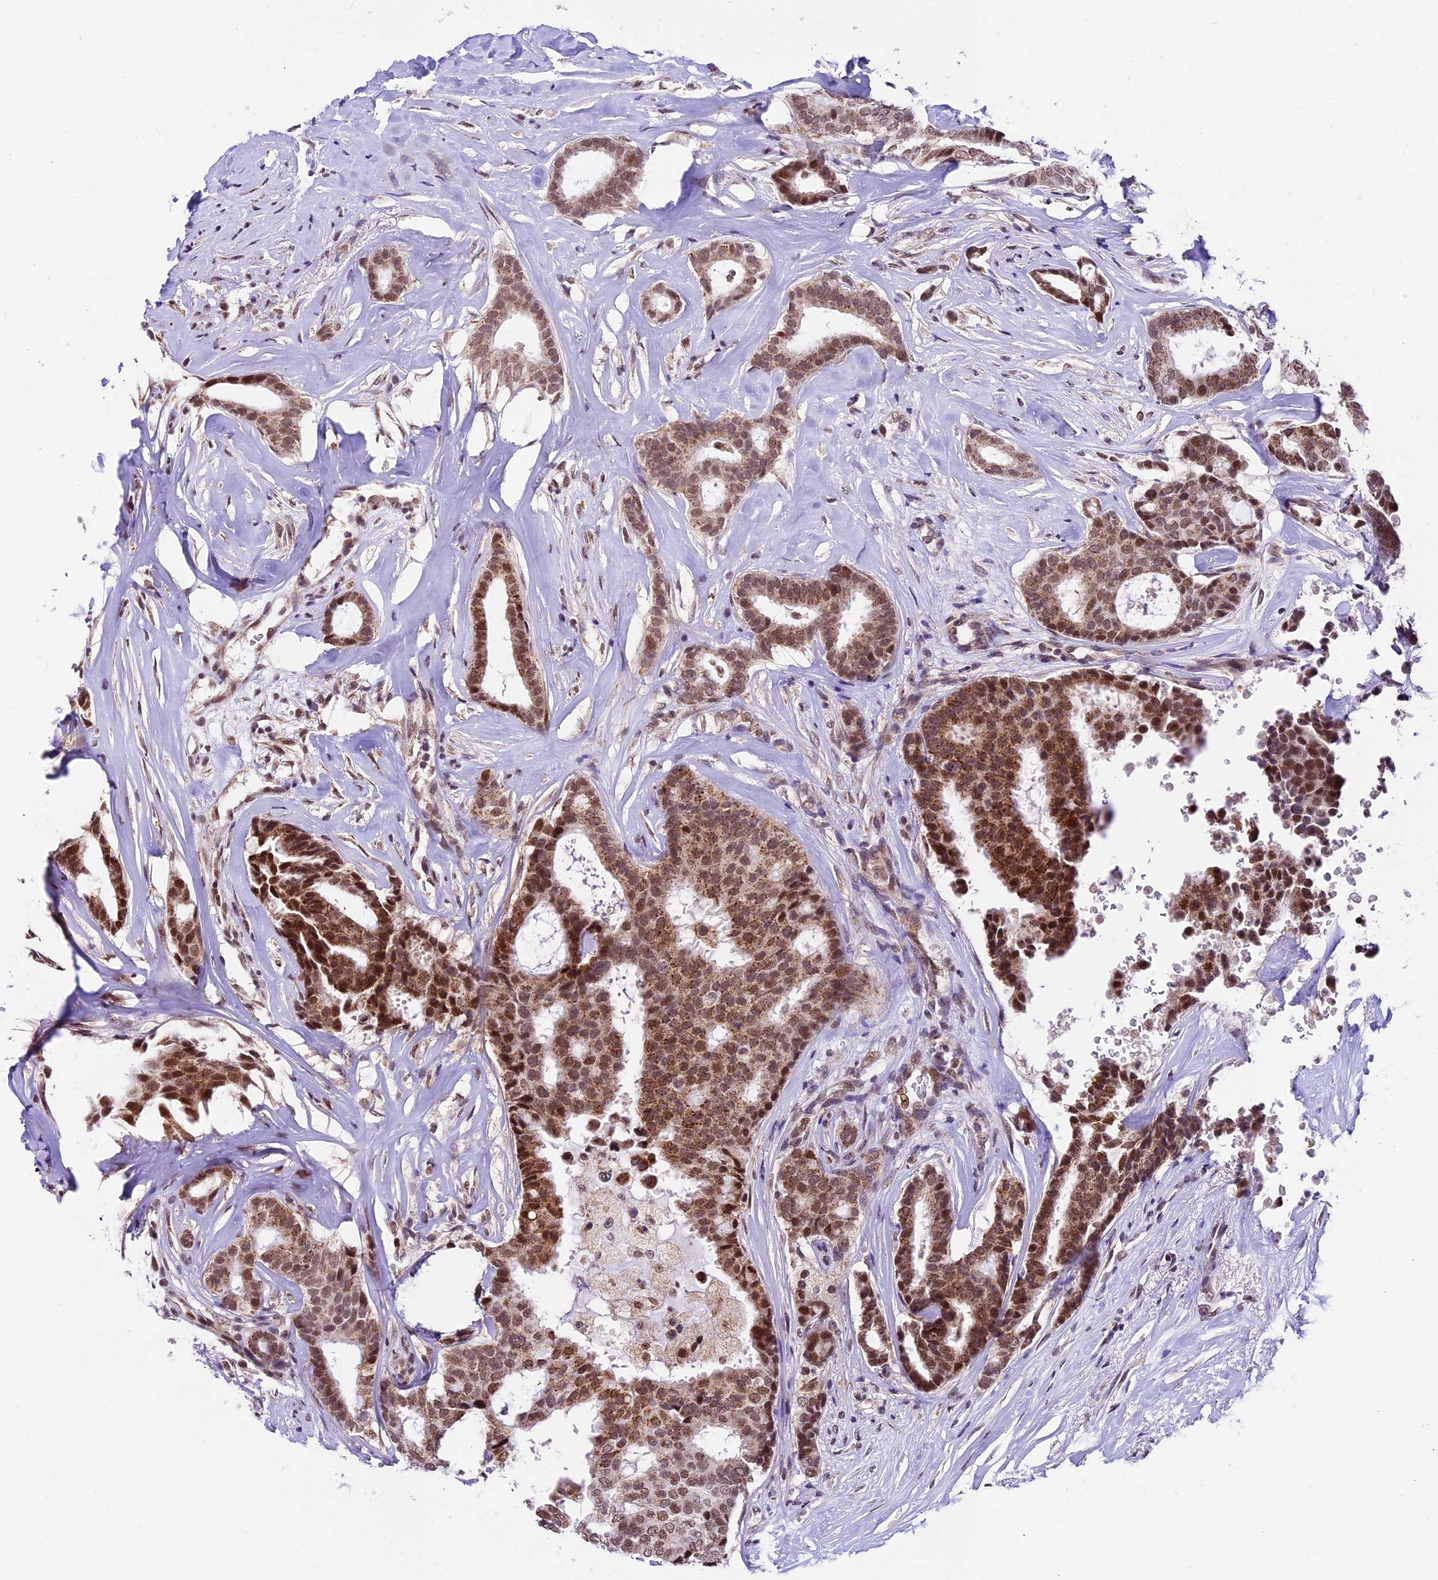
{"staining": {"intensity": "moderate", "quantity": ">75%", "location": "cytoplasmic/membranous,nuclear"}, "tissue": "breast cancer", "cell_type": "Tumor cells", "image_type": "cancer", "snomed": [{"axis": "morphology", "description": "Duct carcinoma"}, {"axis": "topography", "description": "Breast"}], "caption": "Breast infiltrating ductal carcinoma stained for a protein displays moderate cytoplasmic/membranous and nuclear positivity in tumor cells.", "gene": "CARS2", "patient": {"sex": "female", "age": 75}}